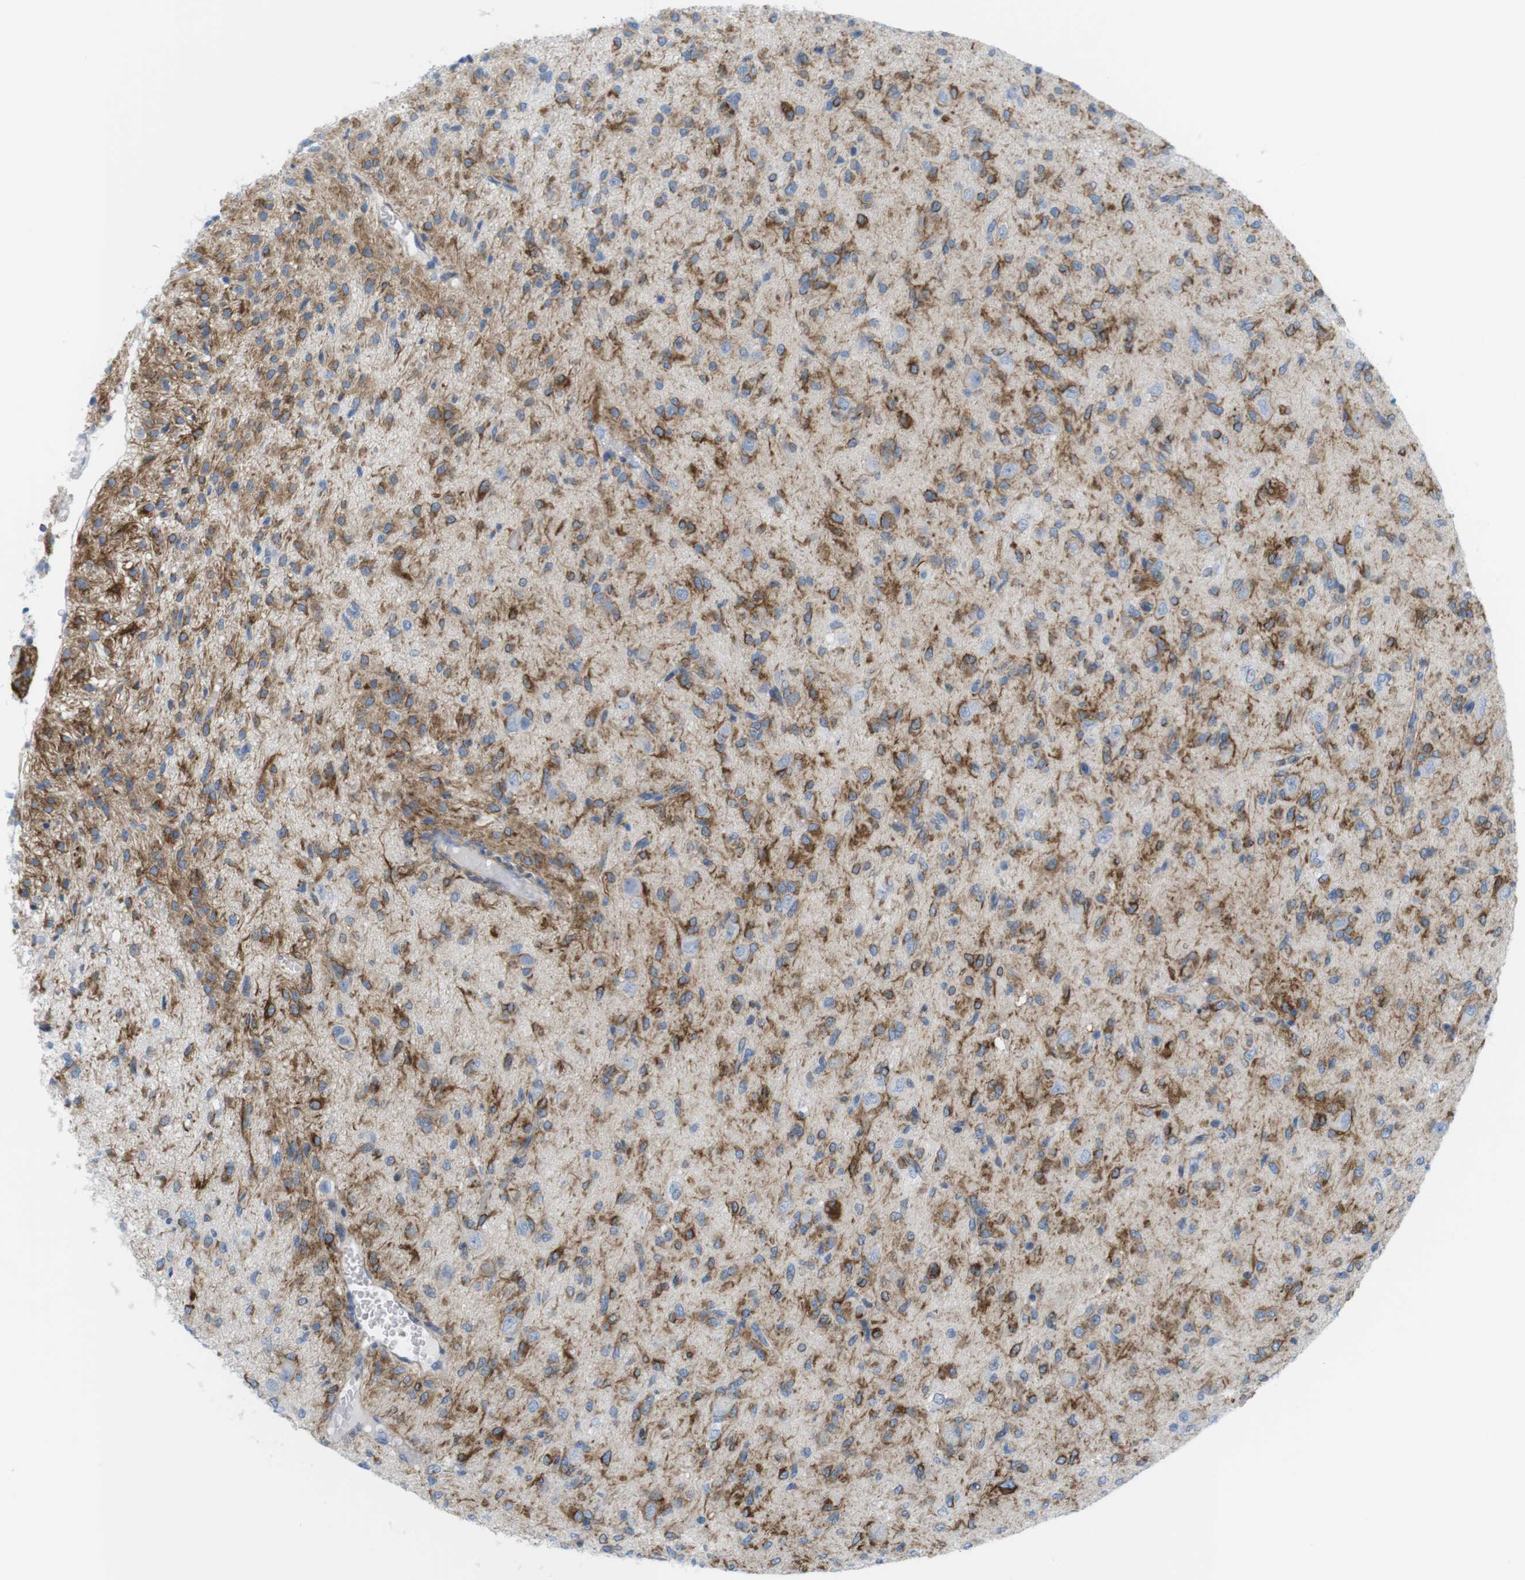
{"staining": {"intensity": "strong", "quantity": "25%-75%", "location": "cytoplasmic/membranous"}, "tissue": "glioma", "cell_type": "Tumor cells", "image_type": "cancer", "snomed": [{"axis": "morphology", "description": "Glioma, malignant, High grade"}, {"axis": "topography", "description": "Brain"}], "caption": "Malignant high-grade glioma was stained to show a protein in brown. There is high levels of strong cytoplasmic/membranous staining in approximately 25%-75% of tumor cells.", "gene": "MYH9", "patient": {"sex": "female", "age": 59}}